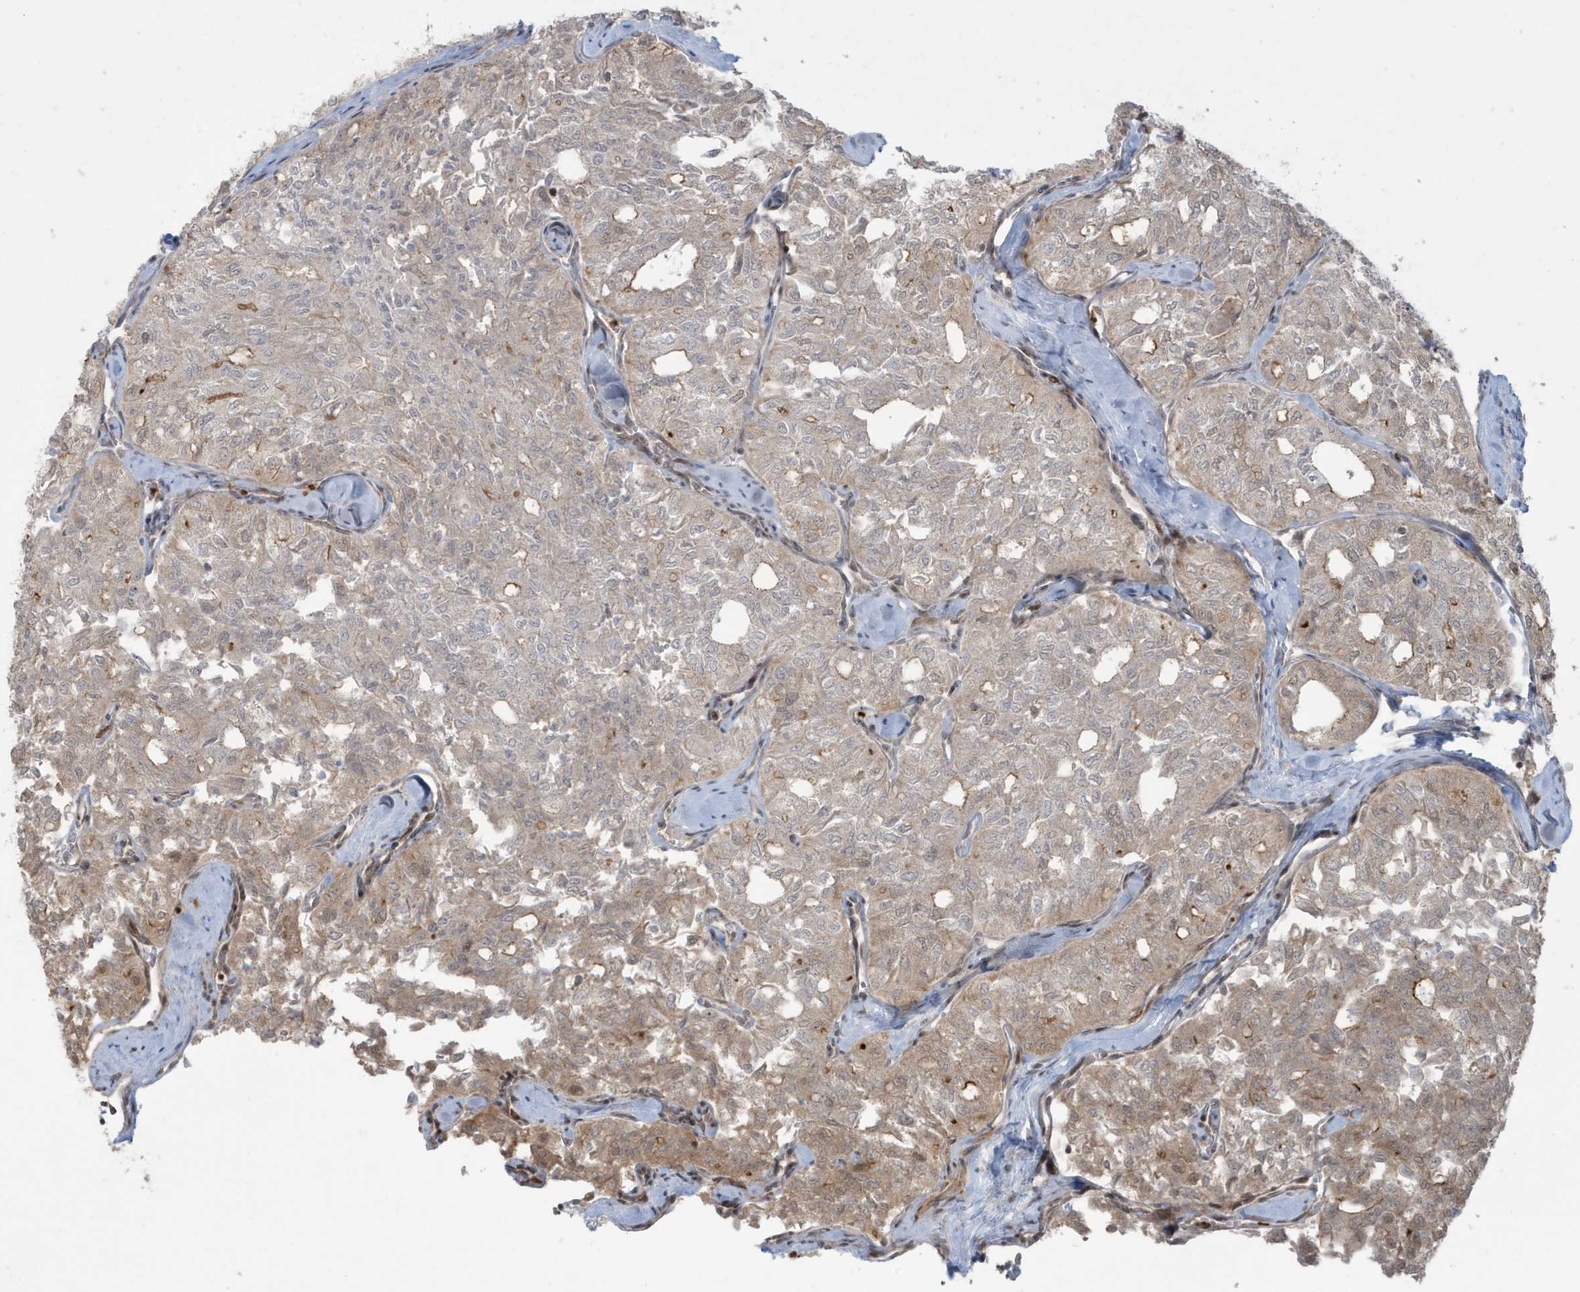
{"staining": {"intensity": "weak", "quantity": "25%-75%", "location": "cytoplasmic/membranous"}, "tissue": "thyroid cancer", "cell_type": "Tumor cells", "image_type": "cancer", "snomed": [{"axis": "morphology", "description": "Follicular adenoma carcinoma, NOS"}, {"axis": "topography", "description": "Thyroid gland"}], "caption": "Weak cytoplasmic/membranous staining for a protein is appreciated in about 25%-75% of tumor cells of follicular adenoma carcinoma (thyroid) using immunohistochemistry.", "gene": "C1orf52", "patient": {"sex": "male", "age": 75}}